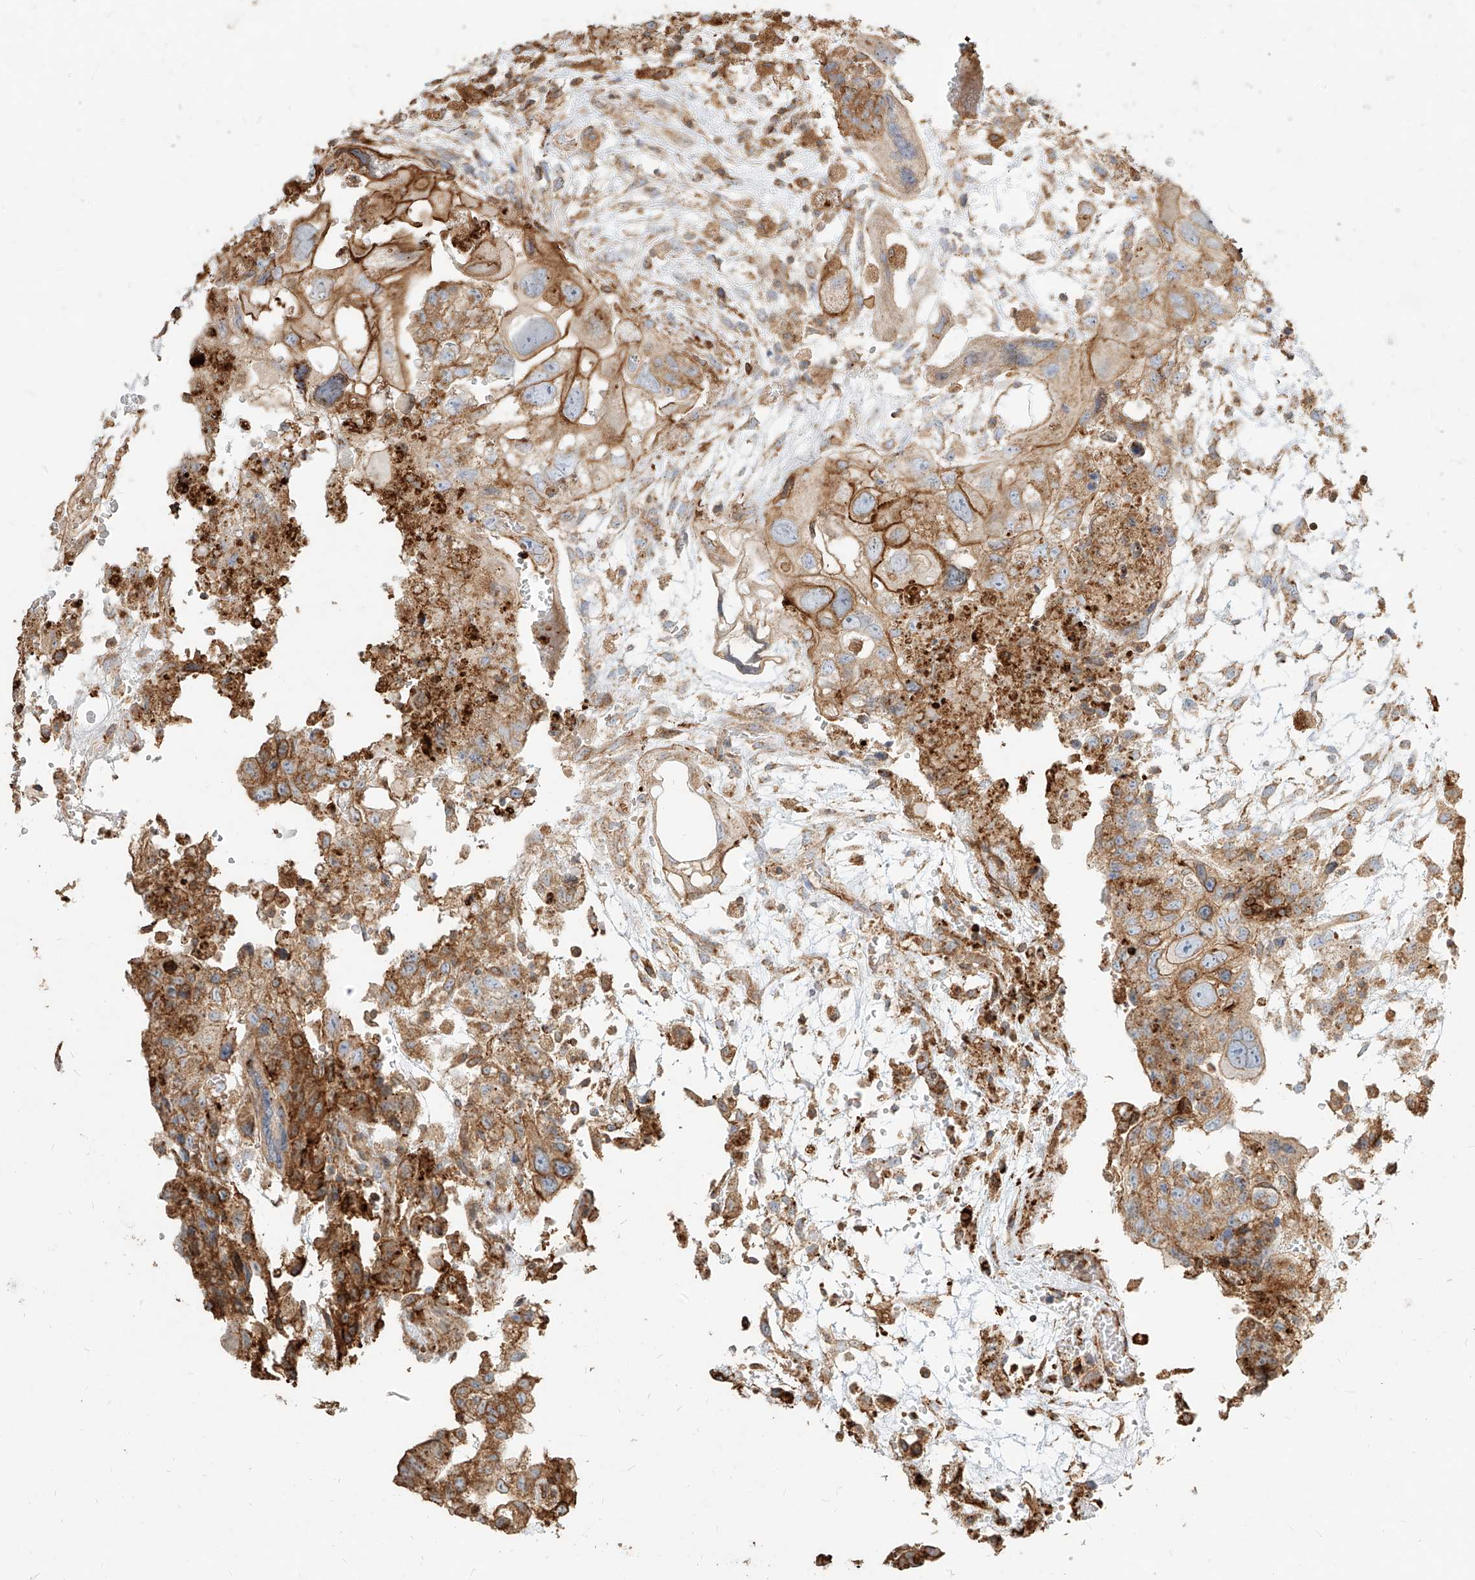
{"staining": {"intensity": "moderate", "quantity": ">75%", "location": "cytoplasmic/membranous"}, "tissue": "testis cancer", "cell_type": "Tumor cells", "image_type": "cancer", "snomed": [{"axis": "morphology", "description": "Carcinoma, Embryonal, NOS"}, {"axis": "topography", "description": "Testis"}], "caption": "Testis cancer (embryonal carcinoma) was stained to show a protein in brown. There is medium levels of moderate cytoplasmic/membranous staining in about >75% of tumor cells.", "gene": "MTX2", "patient": {"sex": "male", "age": 36}}